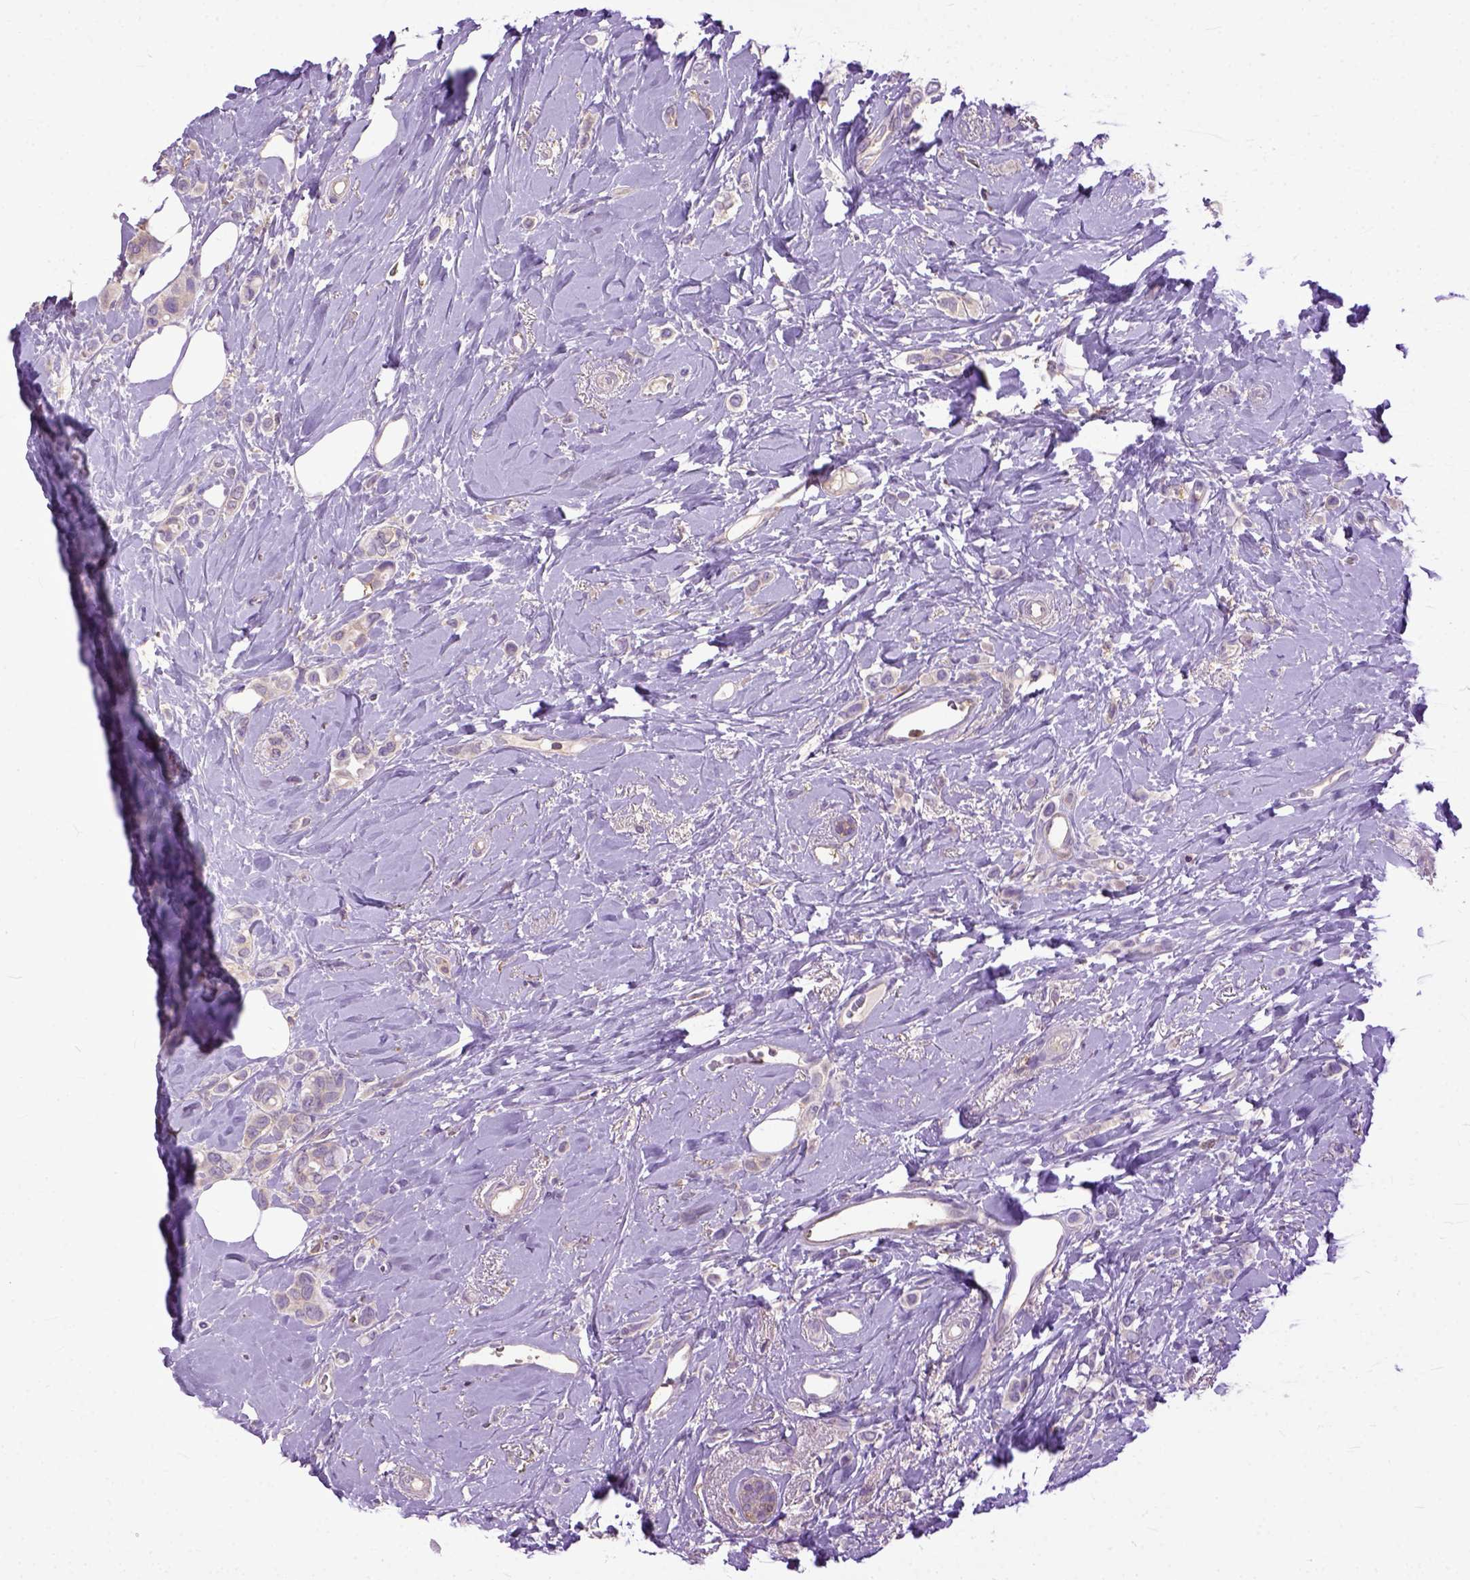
{"staining": {"intensity": "weak", "quantity": "<25%", "location": "cytoplasmic/membranous"}, "tissue": "breast cancer", "cell_type": "Tumor cells", "image_type": "cancer", "snomed": [{"axis": "morphology", "description": "Lobular carcinoma"}, {"axis": "topography", "description": "Breast"}], "caption": "Immunohistochemistry micrograph of human breast cancer (lobular carcinoma) stained for a protein (brown), which exhibits no positivity in tumor cells.", "gene": "NAMPT", "patient": {"sex": "female", "age": 66}}